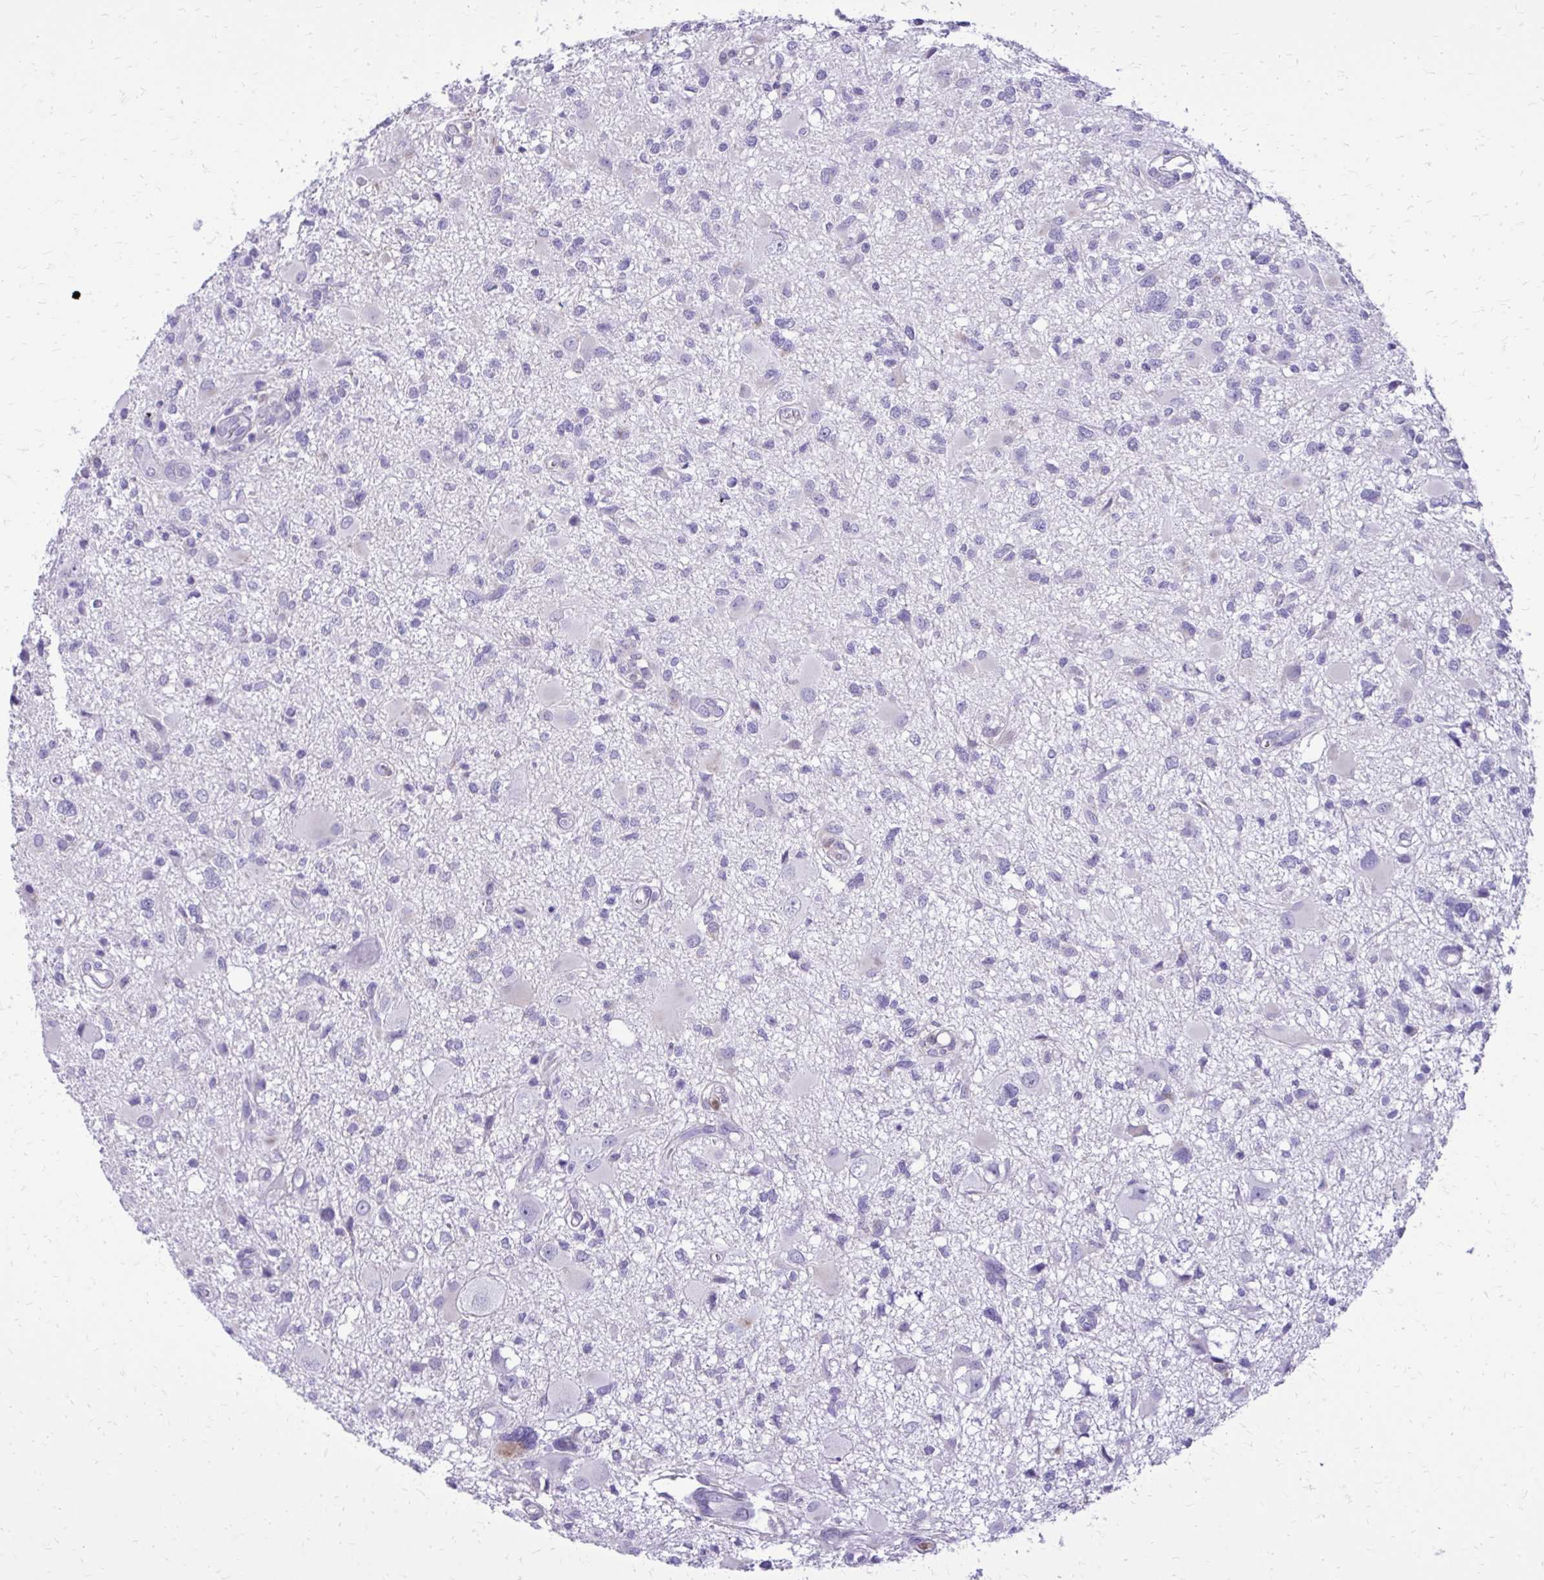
{"staining": {"intensity": "negative", "quantity": "none", "location": "none"}, "tissue": "glioma", "cell_type": "Tumor cells", "image_type": "cancer", "snomed": [{"axis": "morphology", "description": "Glioma, malignant, High grade"}, {"axis": "topography", "description": "Brain"}], "caption": "Tumor cells are negative for protein expression in human malignant high-grade glioma.", "gene": "CAT", "patient": {"sex": "male", "age": 54}}